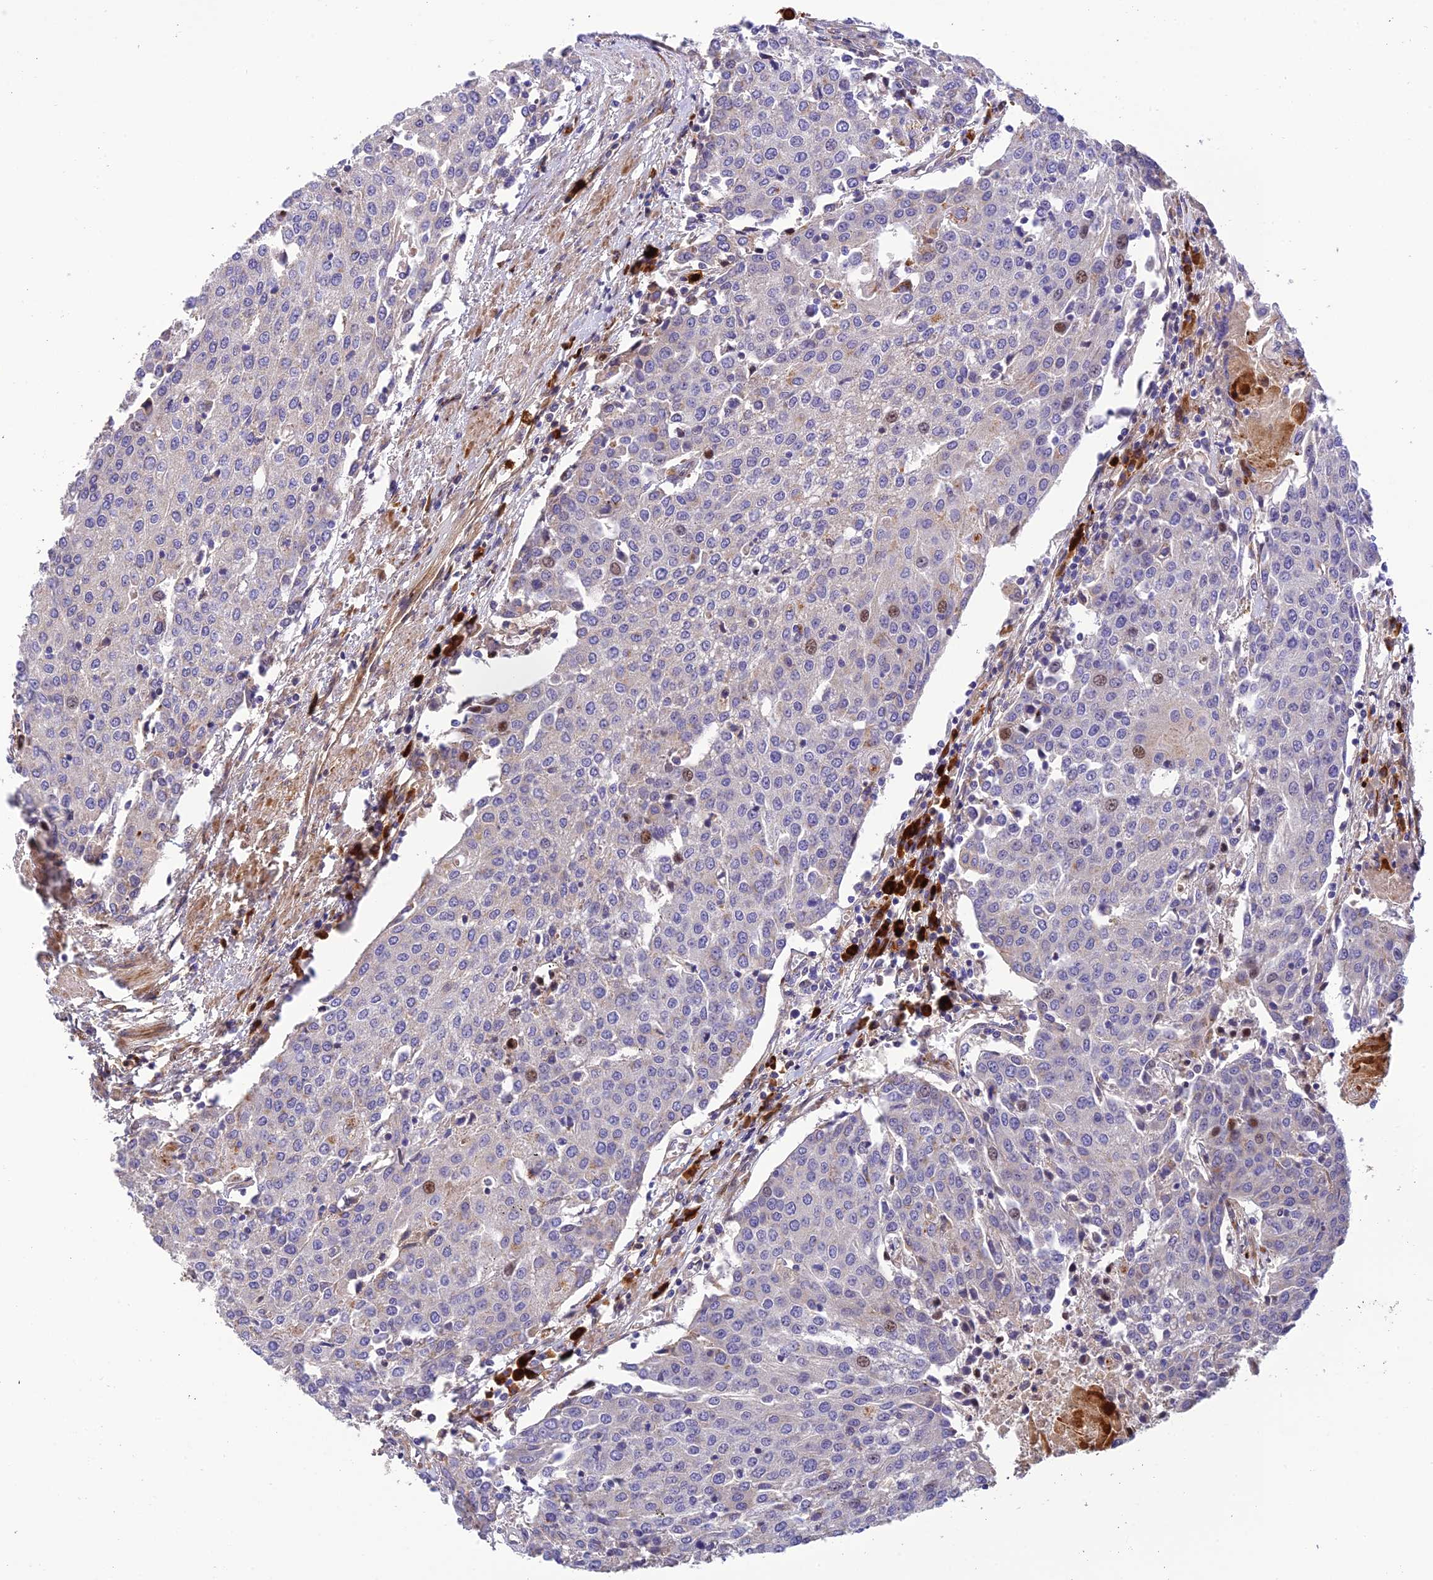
{"staining": {"intensity": "weak", "quantity": "<25%", "location": "cytoplasmic/membranous"}, "tissue": "urothelial cancer", "cell_type": "Tumor cells", "image_type": "cancer", "snomed": [{"axis": "morphology", "description": "Urothelial carcinoma, High grade"}, {"axis": "topography", "description": "Urinary bladder"}], "caption": "Immunohistochemistry of human urothelial carcinoma (high-grade) exhibits no staining in tumor cells. The staining is performed using DAB brown chromogen with nuclei counter-stained in using hematoxylin.", "gene": "CPSF4L", "patient": {"sex": "female", "age": 85}}